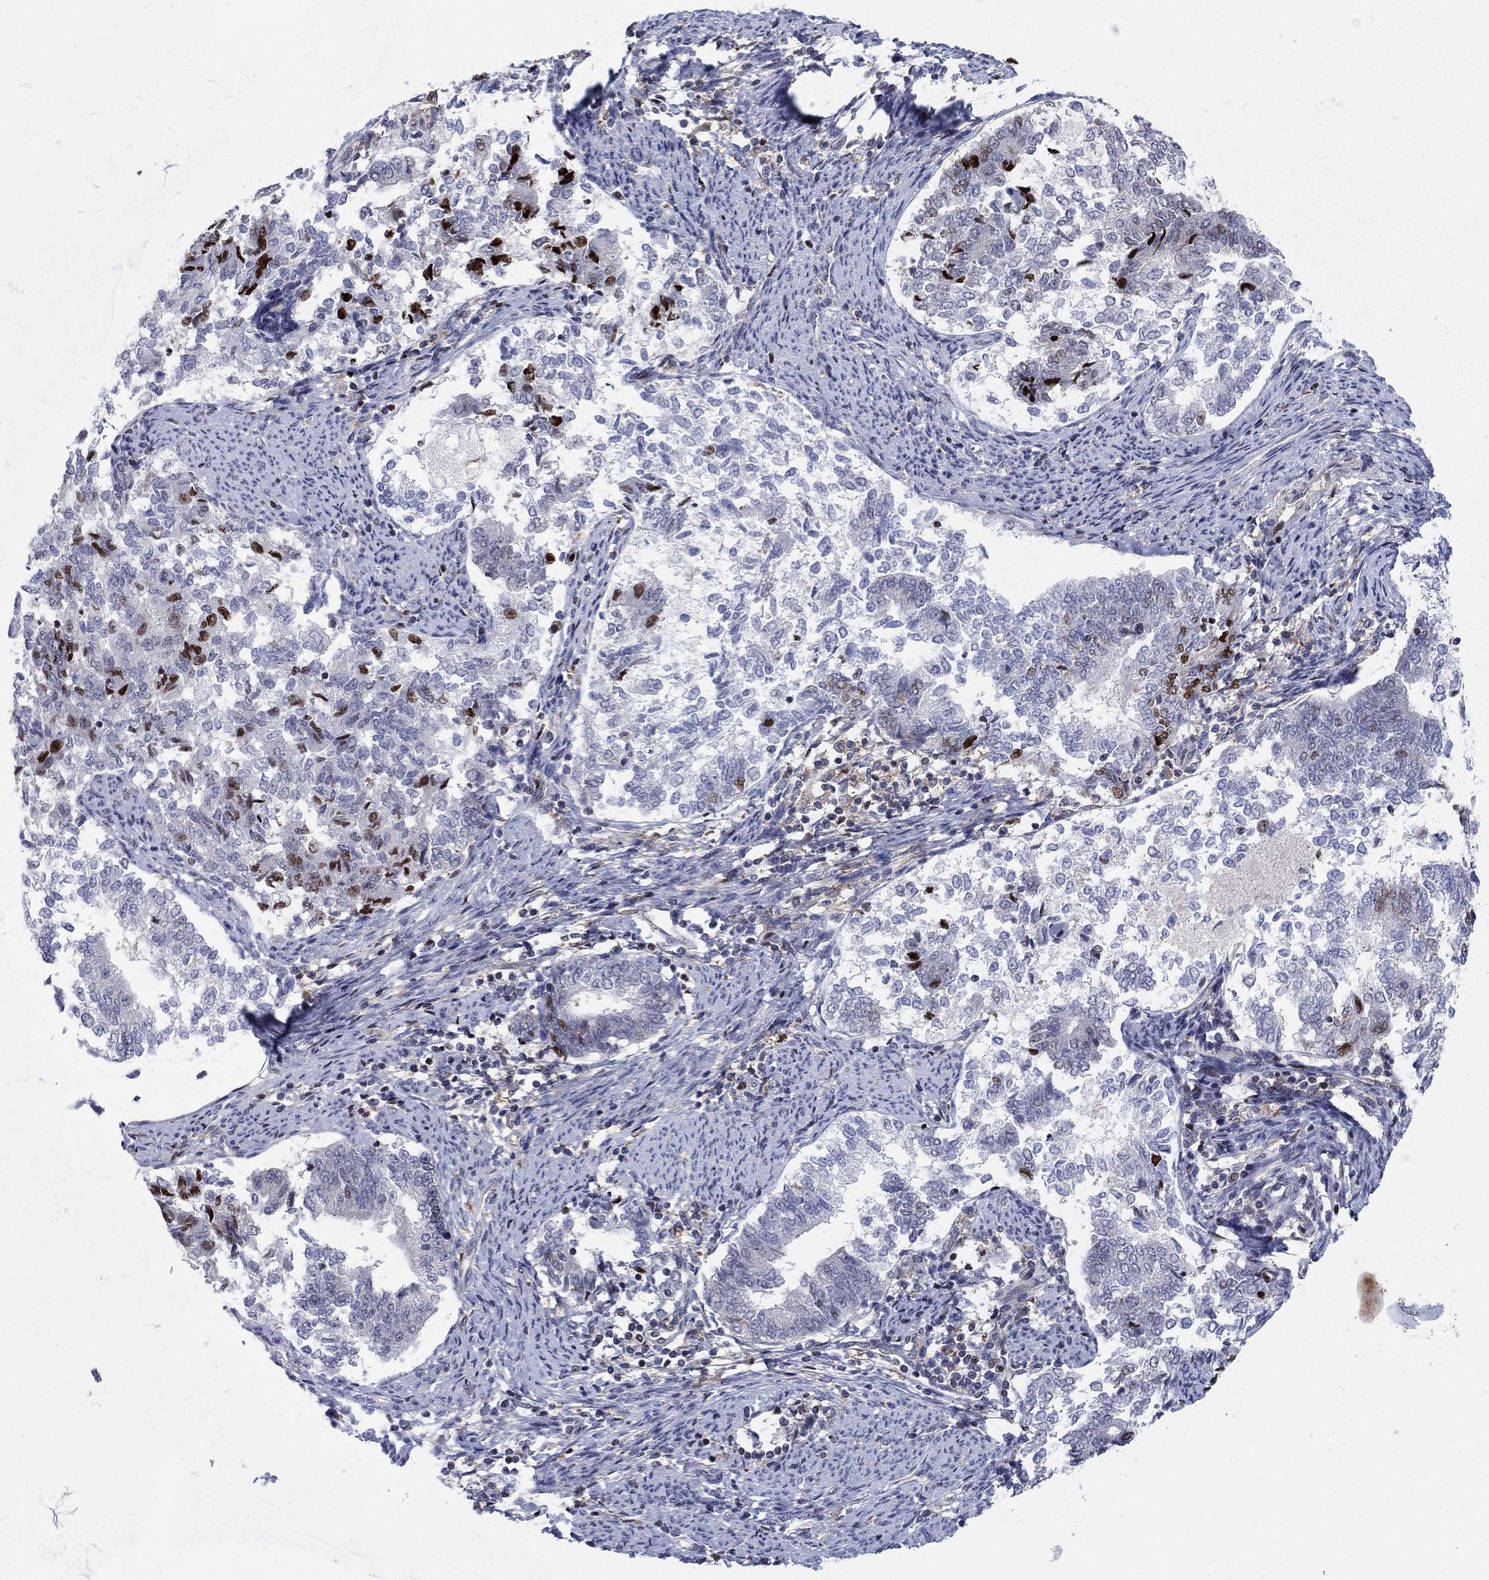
{"staining": {"intensity": "strong", "quantity": "<25%", "location": "nuclear"}, "tissue": "endometrial cancer", "cell_type": "Tumor cells", "image_type": "cancer", "snomed": [{"axis": "morphology", "description": "Adenocarcinoma, NOS"}, {"axis": "topography", "description": "Endometrium"}], "caption": "Tumor cells display medium levels of strong nuclear expression in approximately <25% of cells in human adenocarcinoma (endometrial). (DAB (3,3'-diaminobenzidine) = brown stain, brightfield microscopy at high magnification).", "gene": "ZNHIT3", "patient": {"sex": "female", "age": 65}}